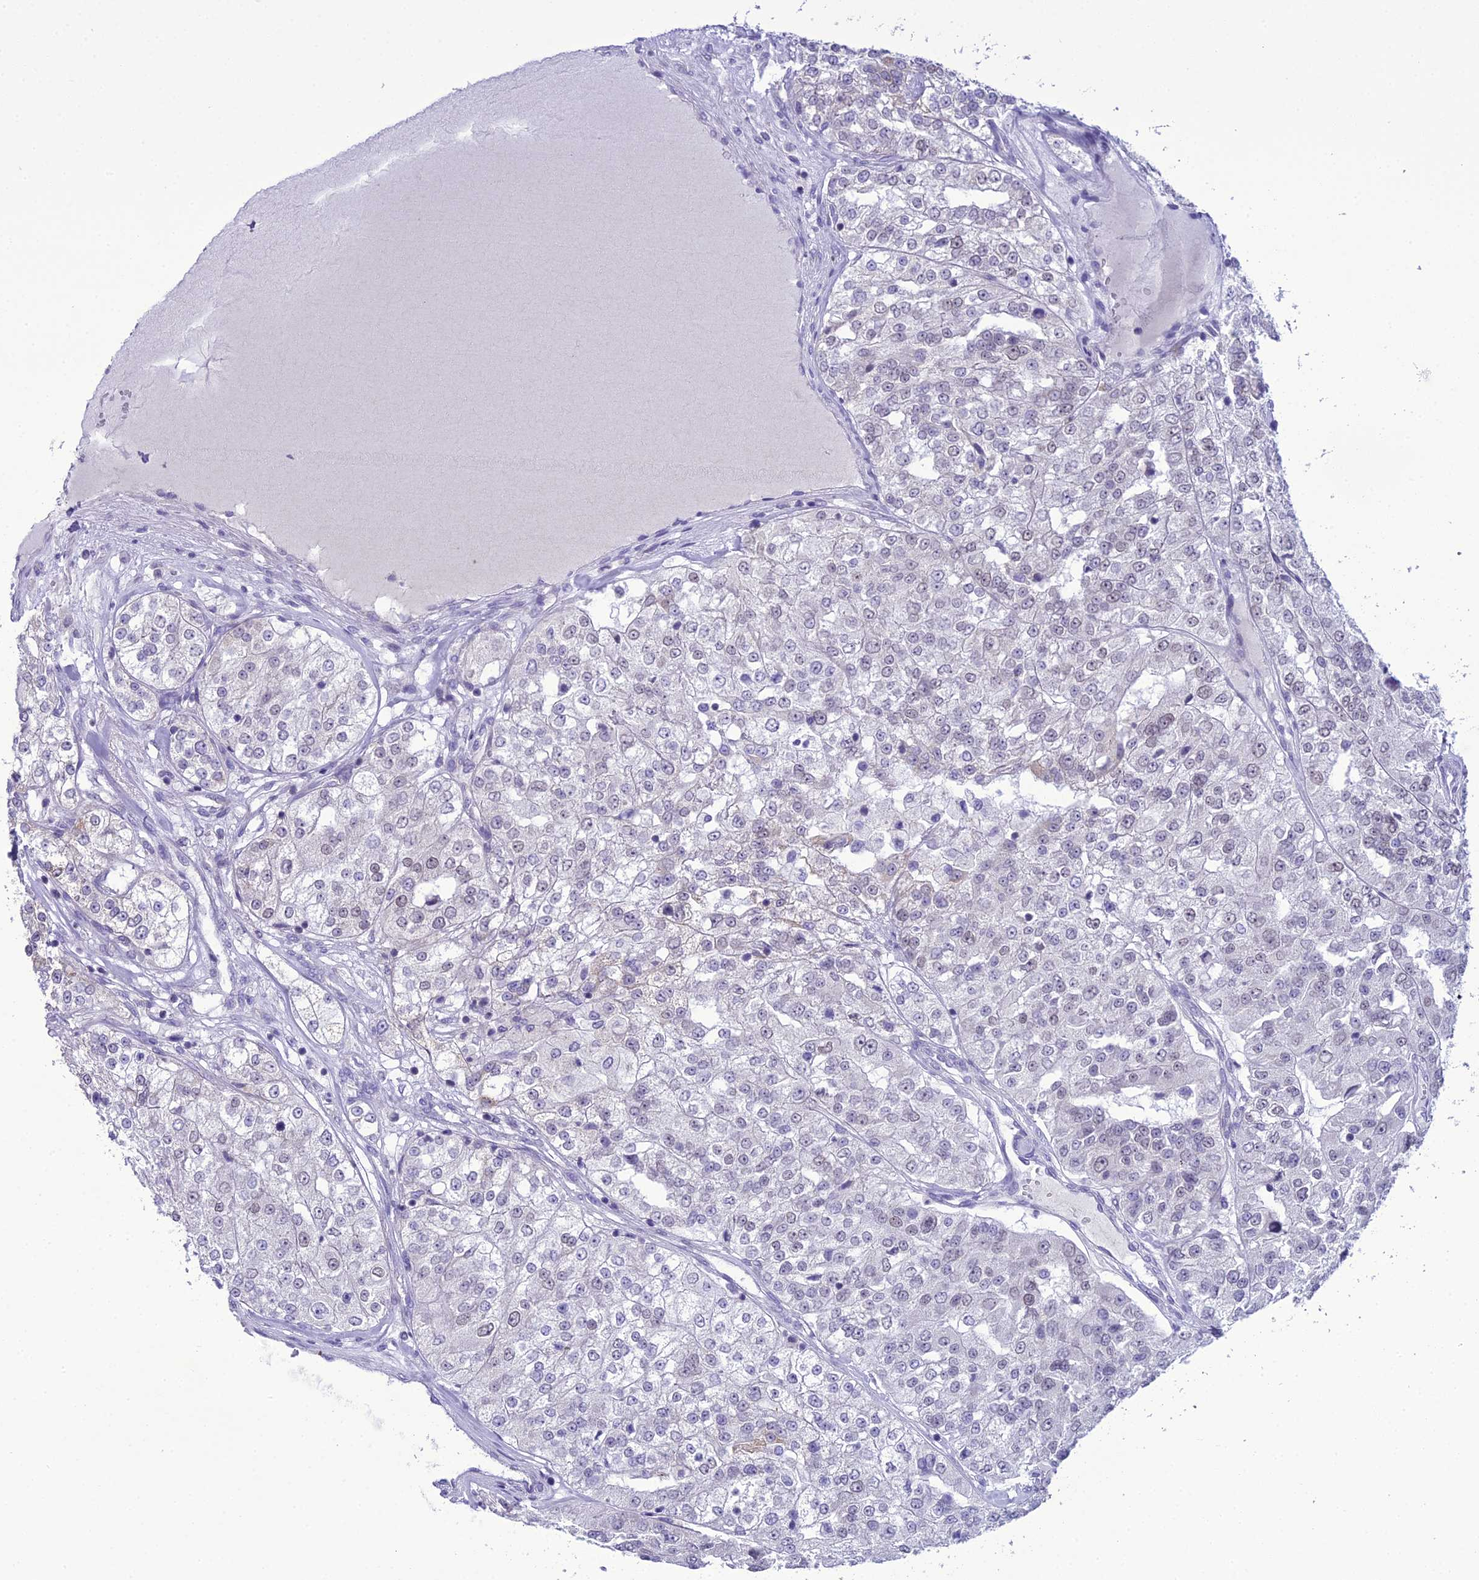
{"staining": {"intensity": "negative", "quantity": "none", "location": "none"}, "tissue": "renal cancer", "cell_type": "Tumor cells", "image_type": "cancer", "snomed": [{"axis": "morphology", "description": "Adenocarcinoma, NOS"}, {"axis": "topography", "description": "Kidney"}], "caption": "Micrograph shows no significant protein expression in tumor cells of renal adenocarcinoma. (IHC, brightfield microscopy, high magnification).", "gene": "B9D2", "patient": {"sex": "female", "age": 63}}